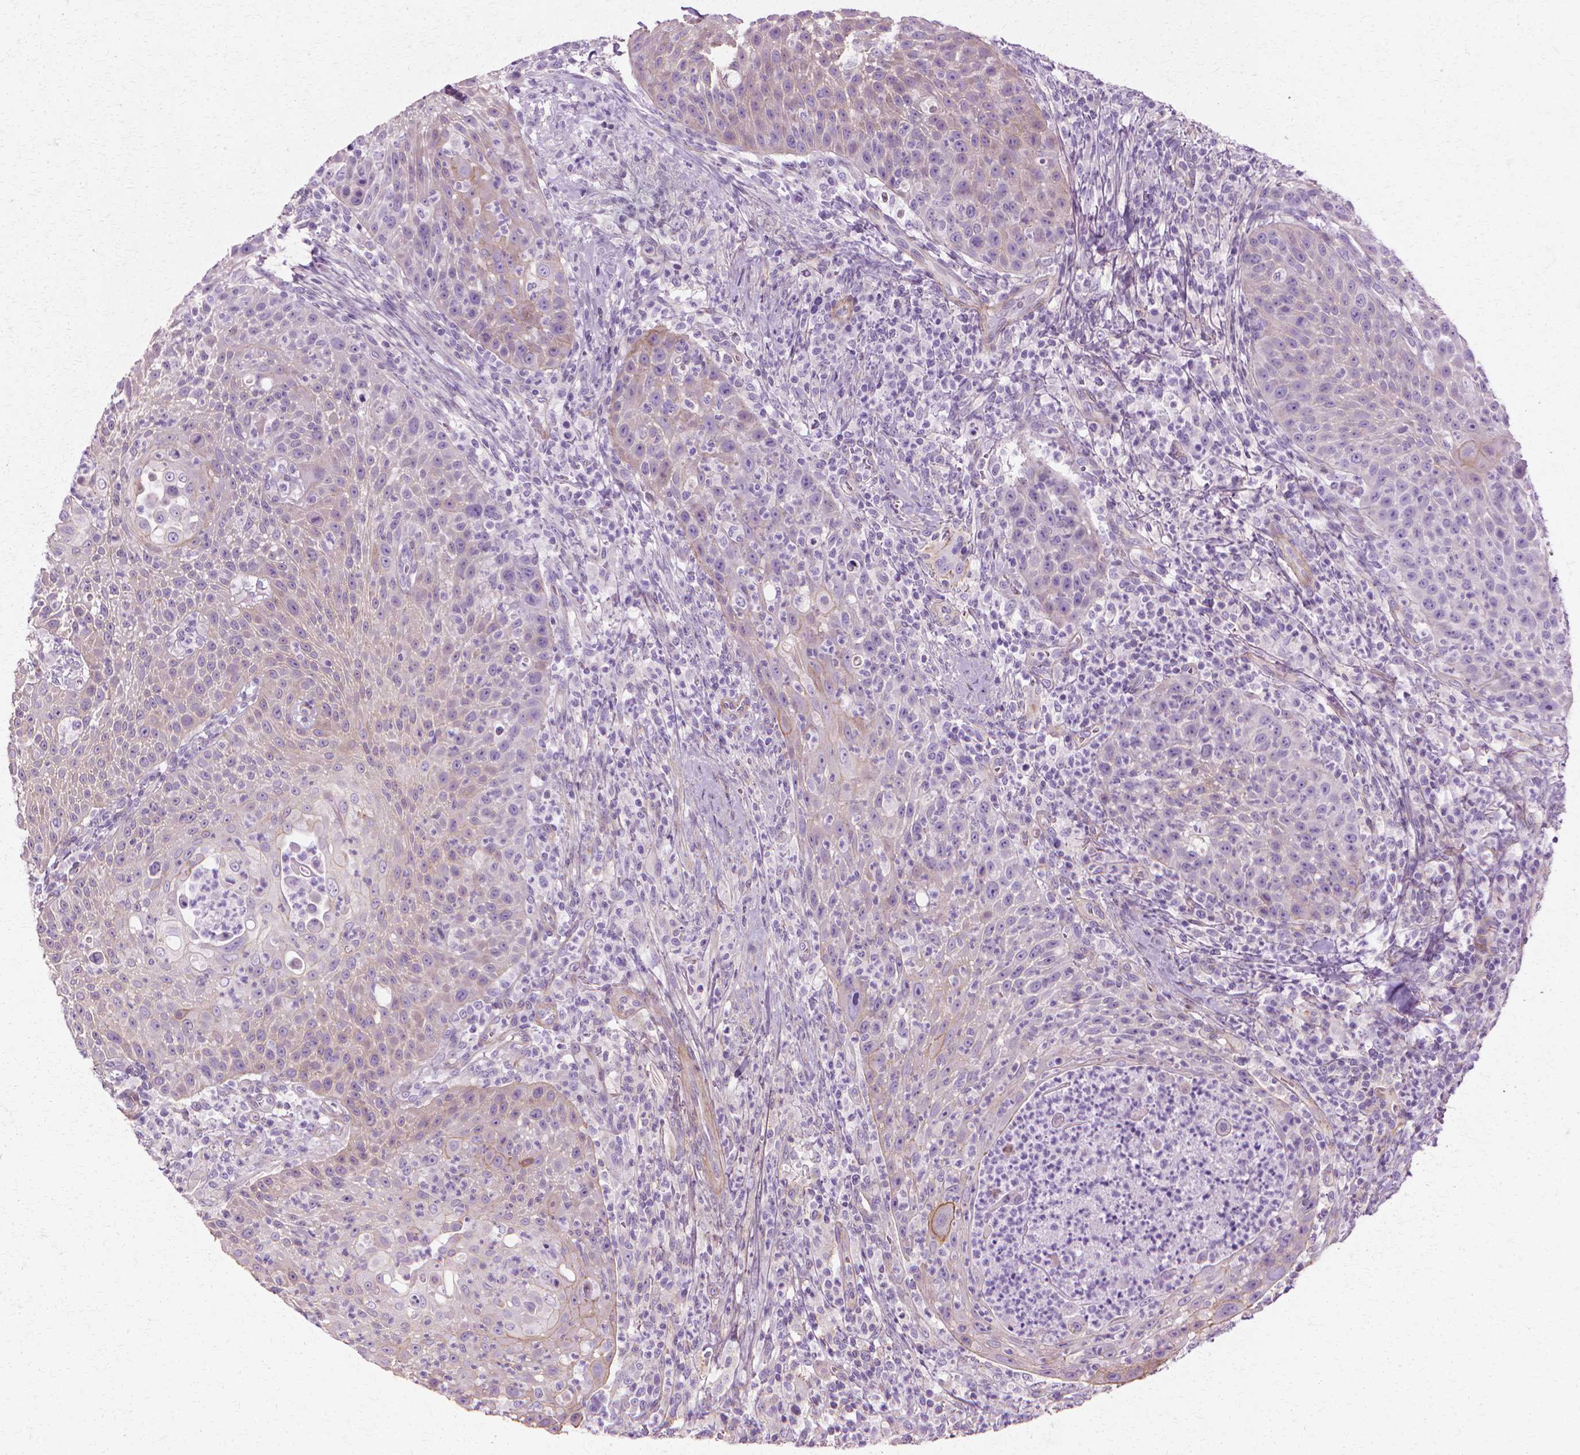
{"staining": {"intensity": "weak", "quantity": "<25%", "location": "cytoplasmic/membranous"}, "tissue": "head and neck cancer", "cell_type": "Tumor cells", "image_type": "cancer", "snomed": [{"axis": "morphology", "description": "Squamous cell carcinoma, NOS"}, {"axis": "topography", "description": "Head-Neck"}], "caption": "A high-resolution photomicrograph shows immunohistochemistry (IHC) staining of head and neck cancer (squamous cell carcinoma), which shows no significant expression in tumor cells.", "gene": "CFAP157", "patient": {"sex": "male", "age": 69}}